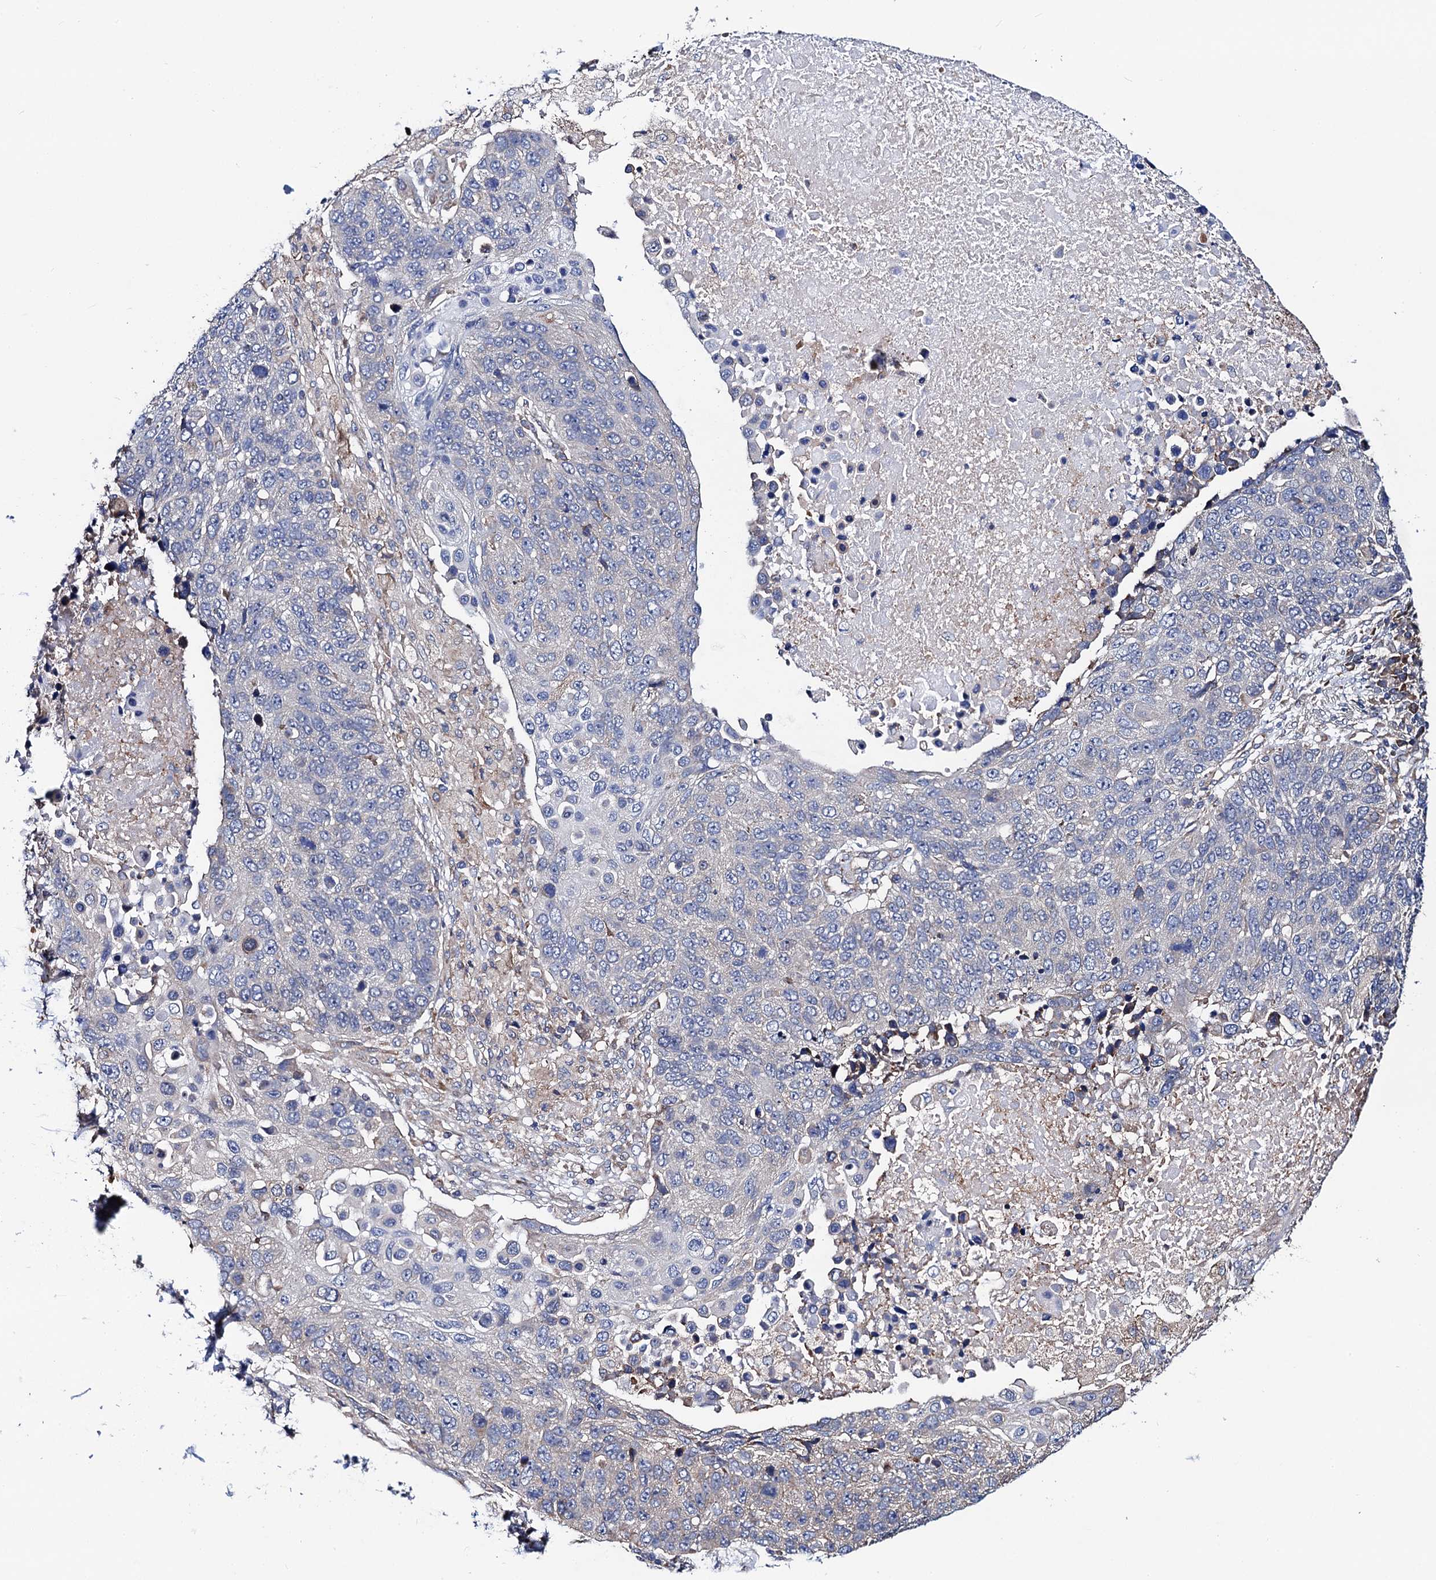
{"staining": {"intensity": "weak", "quantity": "<25%", "location": "cytoplasmic/membranous"}, "tissue": "lung cancer", "cell_type": "Tumor cells", "image_type": "cancer", "snomed": [{"axis": "morphology", "description": "Normal tissue, NOS"}, {"axis": "morphology", "description": "Squamous cell carcinoma, NOS"}, {"axis": "topography", "description": "Lymph node"}, {"axis": "topography", "description": "Lung"}], "caption": "Squamous cell carcinoma (lung) was stained to show a protein in brown. There is no significant staining in tumor cells.", "gene": "PGLS", "patient": {"sex": "male", "age": 66}}